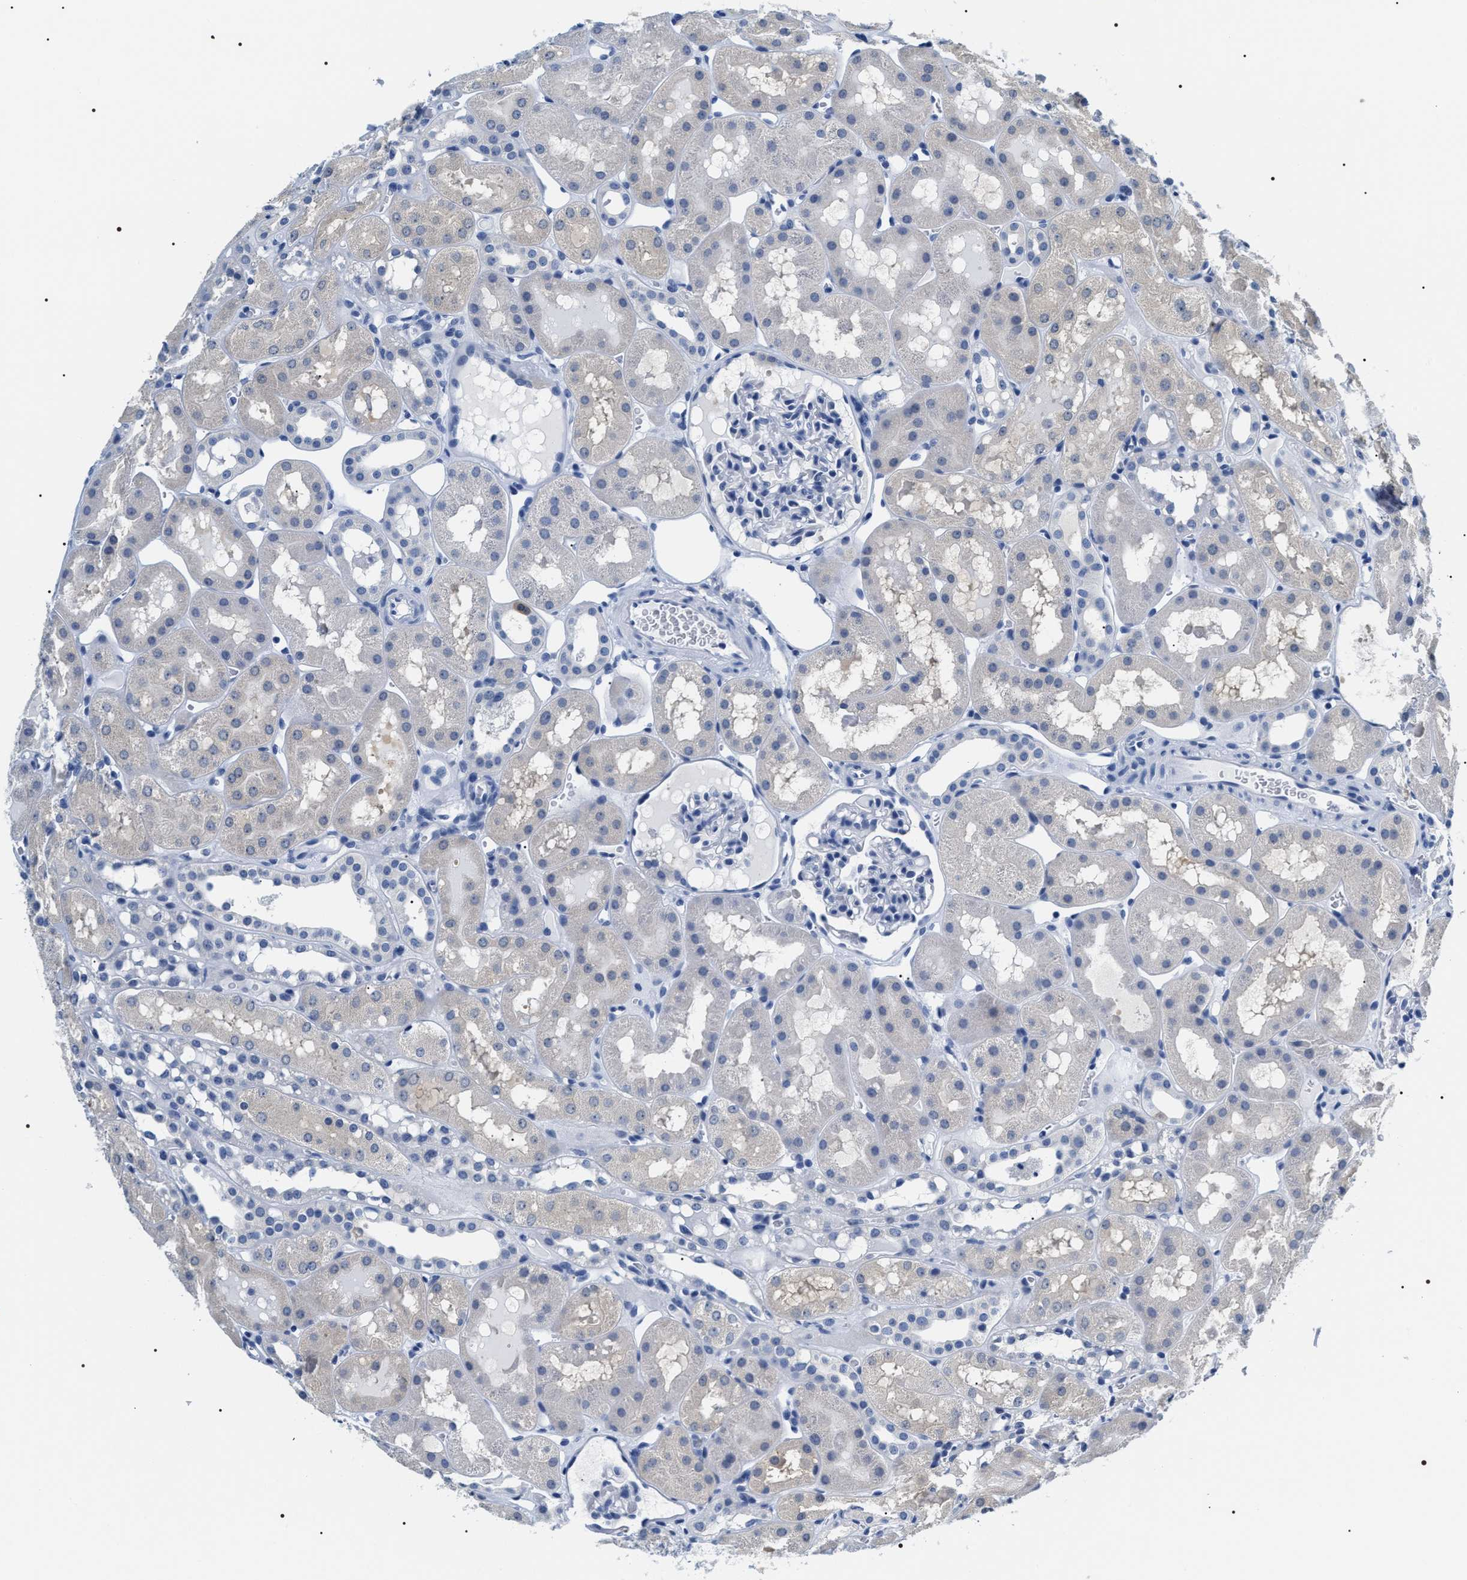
{"staining": {"intensity": "negative", "quantity": "none", "location": "none"}, "tissue": "kidney", "cell_type": "Cells in glomeruli", "image_type": "normal", "snomed": [{"axis": "morphology", "description": "Normal tissue, NOS"}, {"axis": "topography", "description": "Kidney"}, {"axis": "topography", "description": "Urinary bladder"}], "caption": "IHC of benign kidney exhibits no positivity in cells in glomeruli. Brightfield microscopy of IHC stained with DAB (3,3'-diaminobenzidine) (brown) and hematoxylin (blue), captured at high magnification.", "gene": "ADH4", "patient": {"sex": "male", "age": 16}}